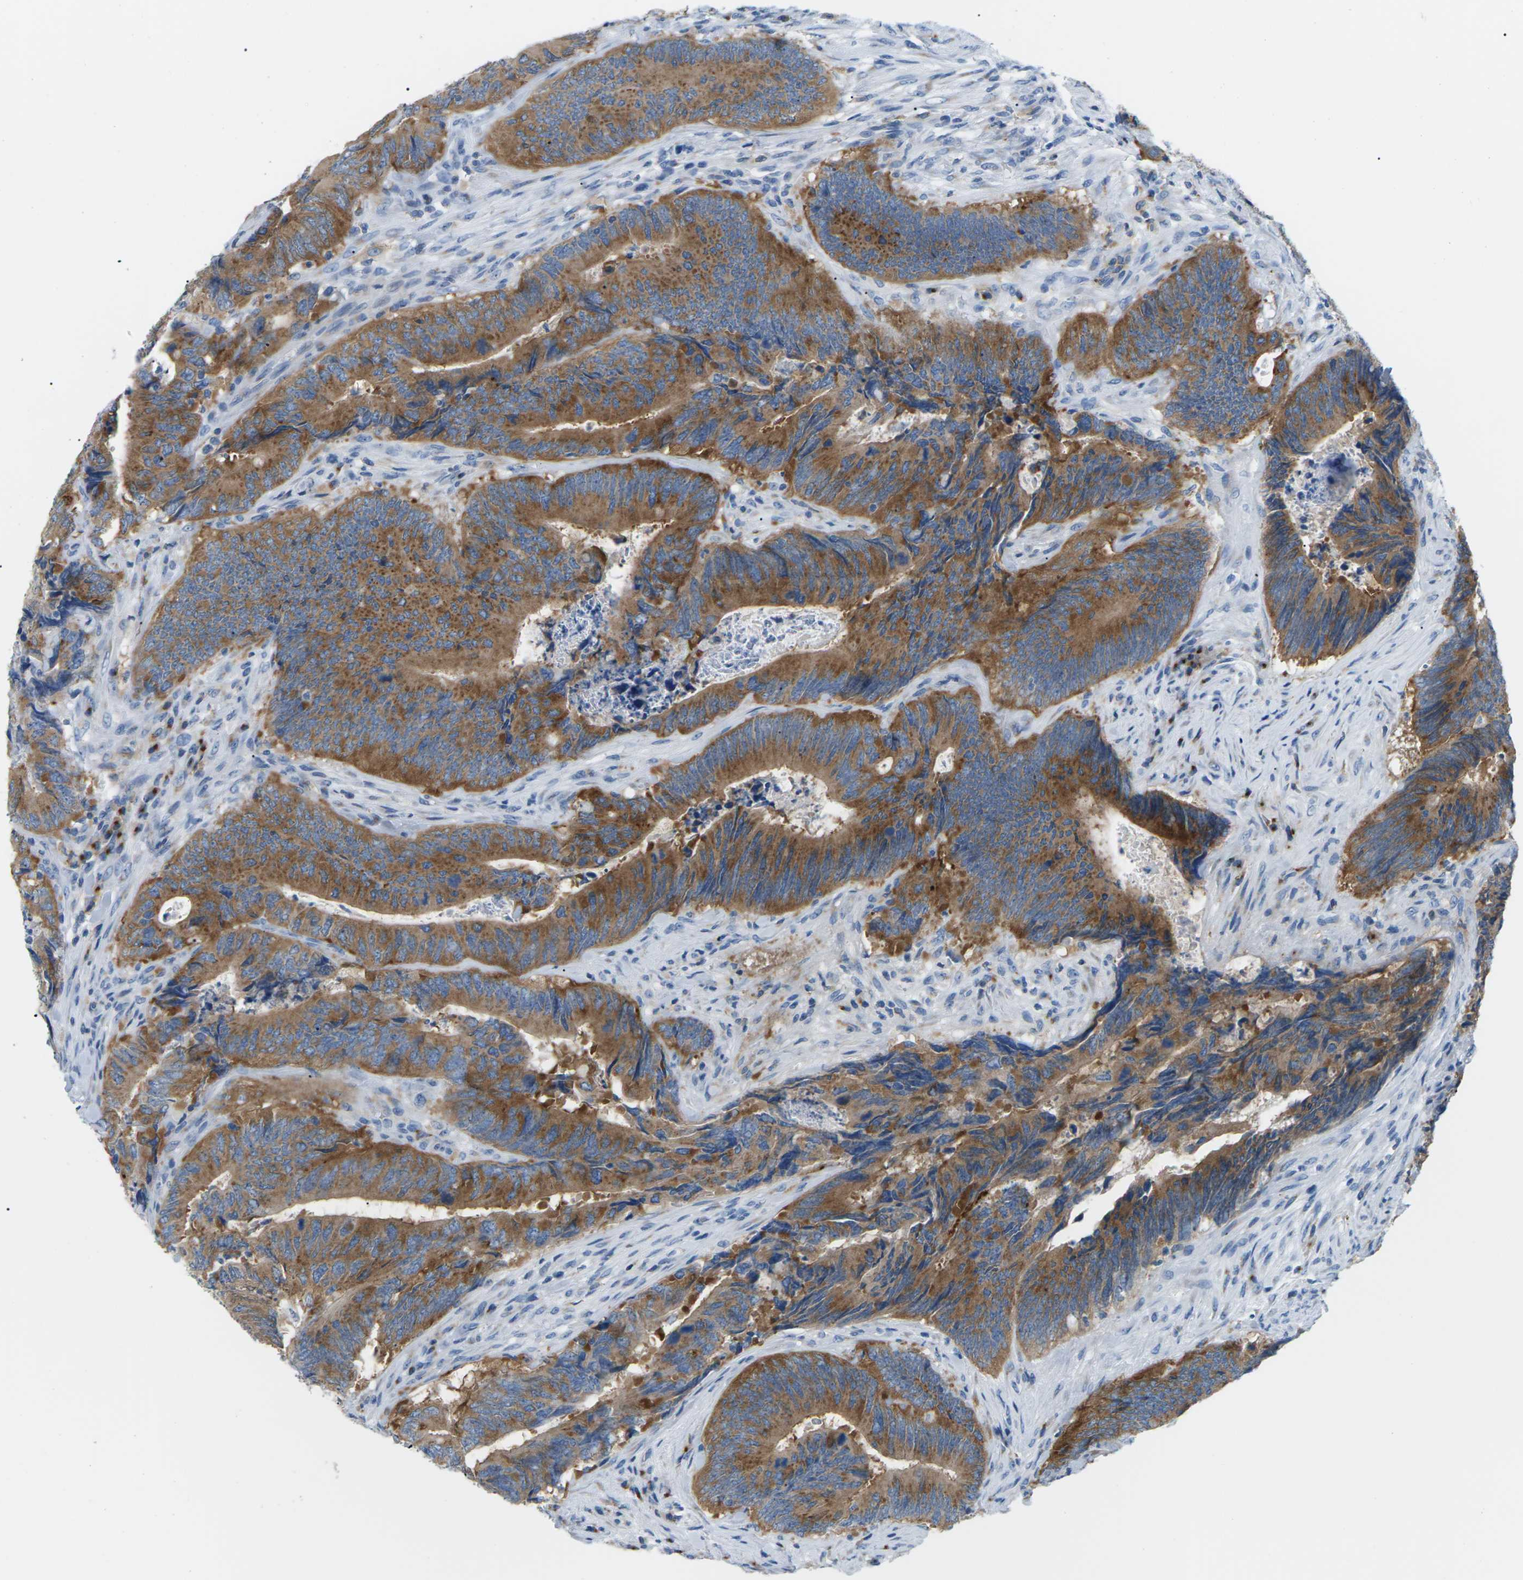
{"staining": {"intensity": "moderate", "quantity": ">75%", "location": "cytoplasmic/membranous"}, "tissue": "colorectal cancer", "cell_type": "Tumor cells", "image_type": "cancer", "snomed": [{"axis": "morphology", "description": "Normal tissue, NOS"}, {"axis": "morphology", "description": "Adenocarcinoma, NOS"}, {"axis": "topography", "description": "Colon"}], "caption": "Protein staining of colorectal cancer tissue demonstrates moderate cytoplasmic/membranous expression in about >75% of tumor cells. (Brightfield microscopy of DAB IHC at high magnification).", "gene": "SYNGR2", "patient": {"sex": "male", "age": 56}}